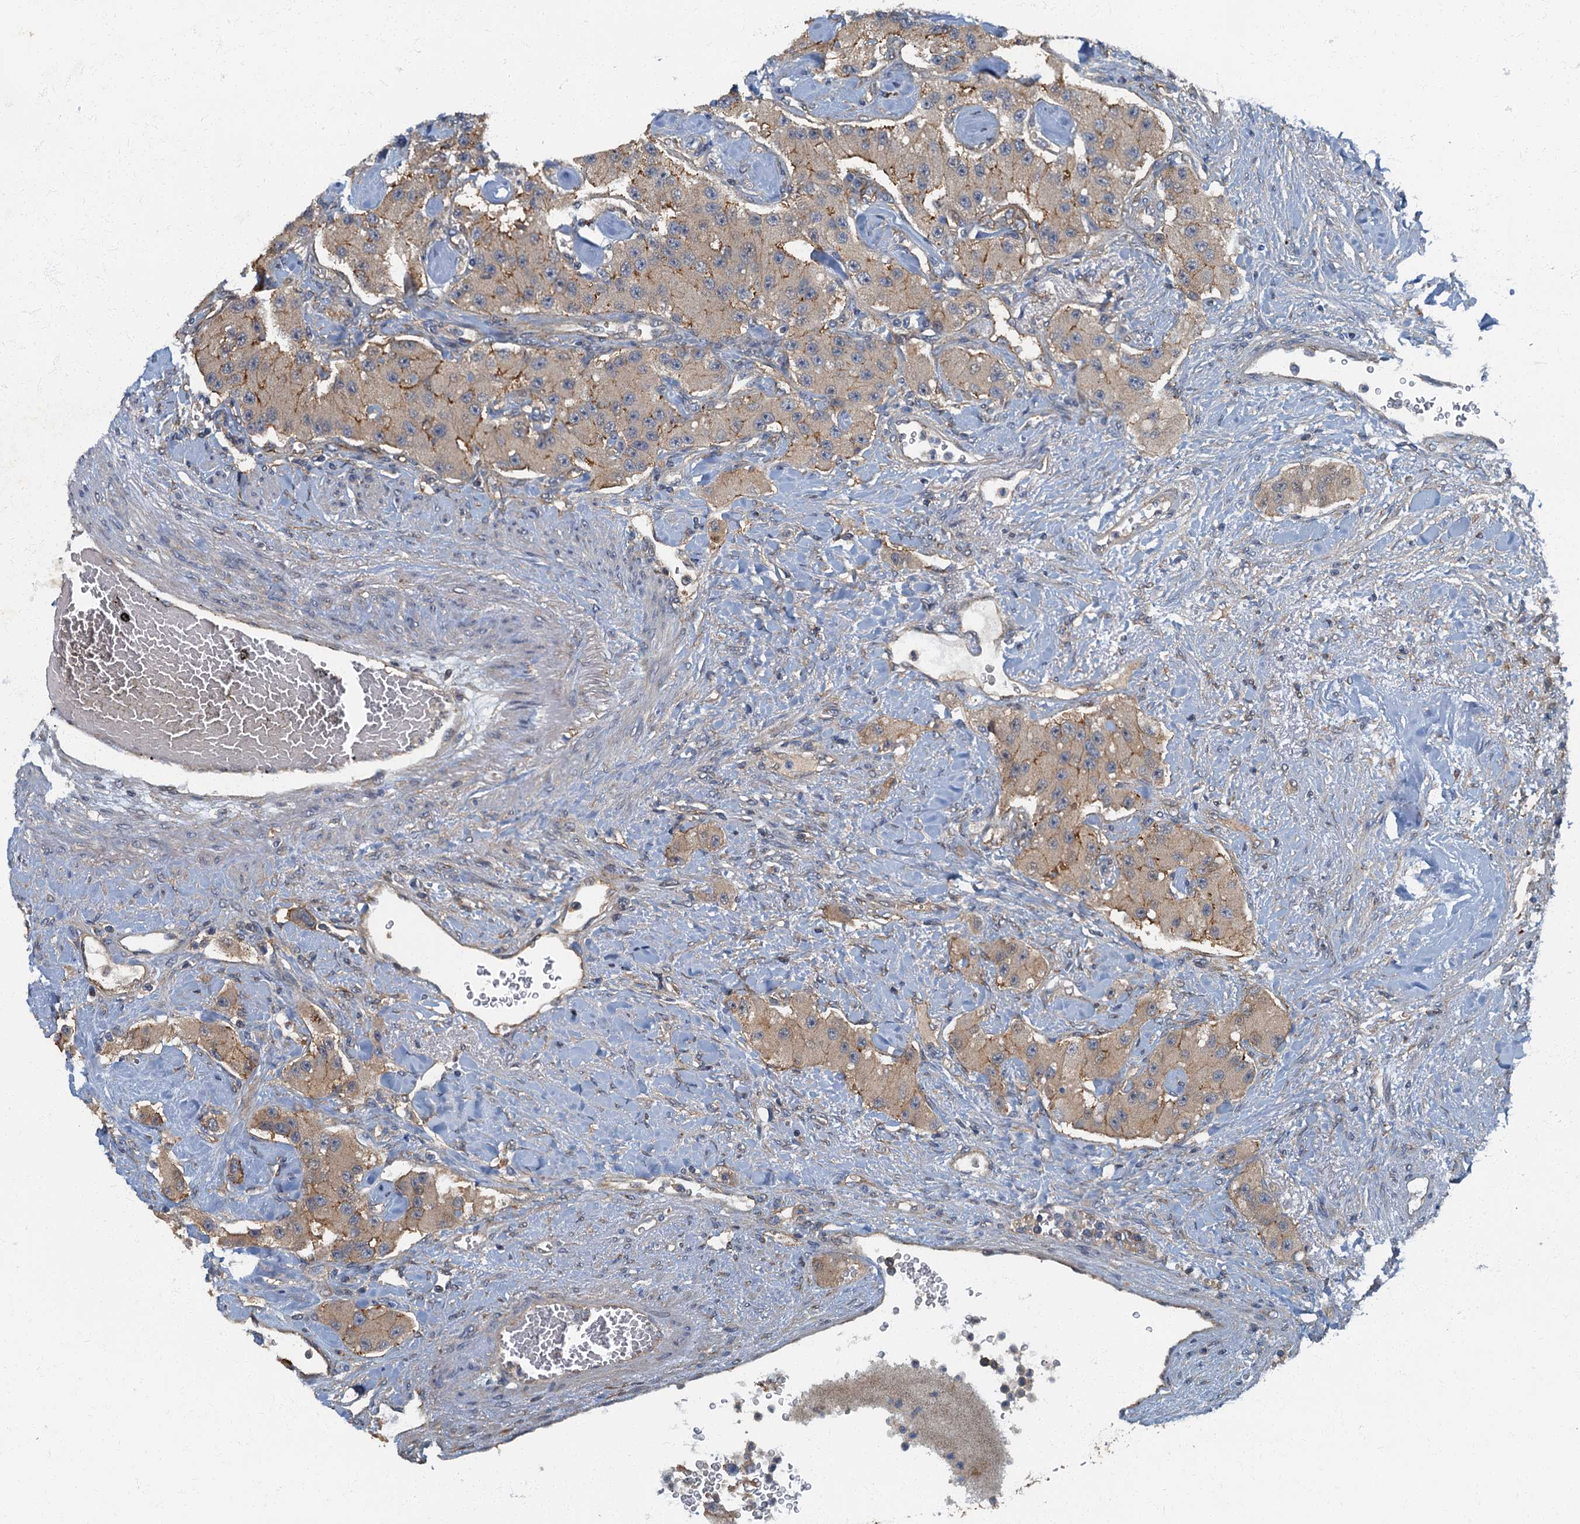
{"staining": {"intensity": "weak", "quantity": "<25%", "location": "cytoplasmic/membranous"}, "tissue": "carcinoid", "cell_type": "Tumor cells", "image_type": "cancer", "snomed": [{"axis": "morphology", "description": "Carcinoid, malignant, NOS"}, {"axis": "topography", "description": "Pancreas"}], "caption": "DAB (3,3'-diaminobenzidine) immunohistochemical staining of human carcinoid (malignant) exhibits no significant expression in tumor cells. (DAB (3,3'-diaminobenzidine) immunohistochemistry (IHC) visualized using brightfield microscopy, high magnification).", "gene": "ARL11", "patient": {"sex": "male", "age": 41}}